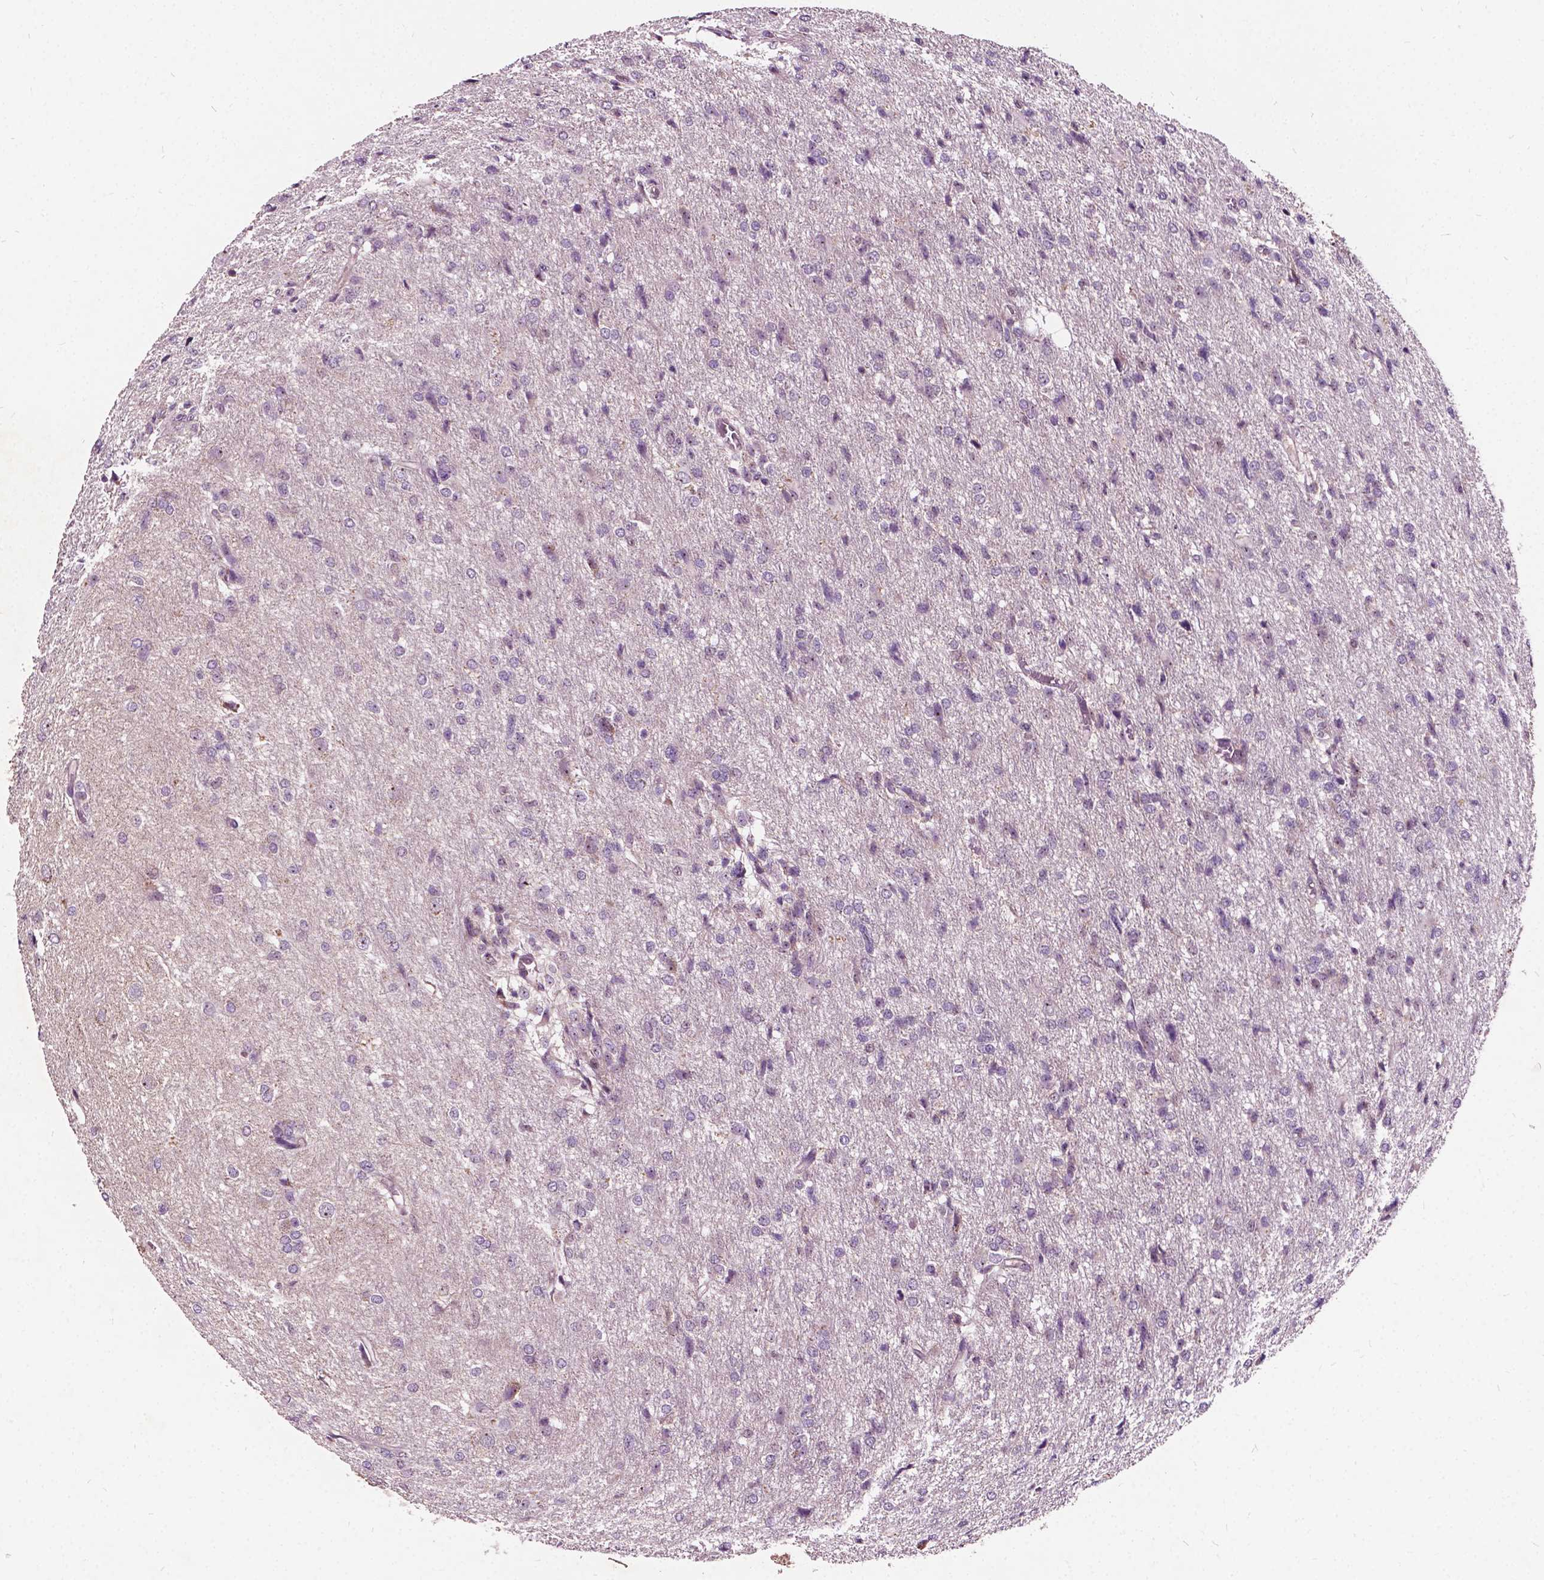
{"staining": {"intensity": "negative", "quantity": "none", "location": "none"}, "tissue": "glioma", "cell_type": "Tumor cells", "image_type": "cancer", "snomed": [{"axis": "morphology", "description": "Glioma, malignant, High grade"}, {"axis": "topography", "description": "Brain"}], "caption": "Histopathology image shows no significant protein staining in tumor cells of malignant glioma (high-grade). (DAB IHC visualized using brightfield microscopy, high magnification).", "gene": "ODF3L2", "patient": {"sex": "male", "age": 68}}